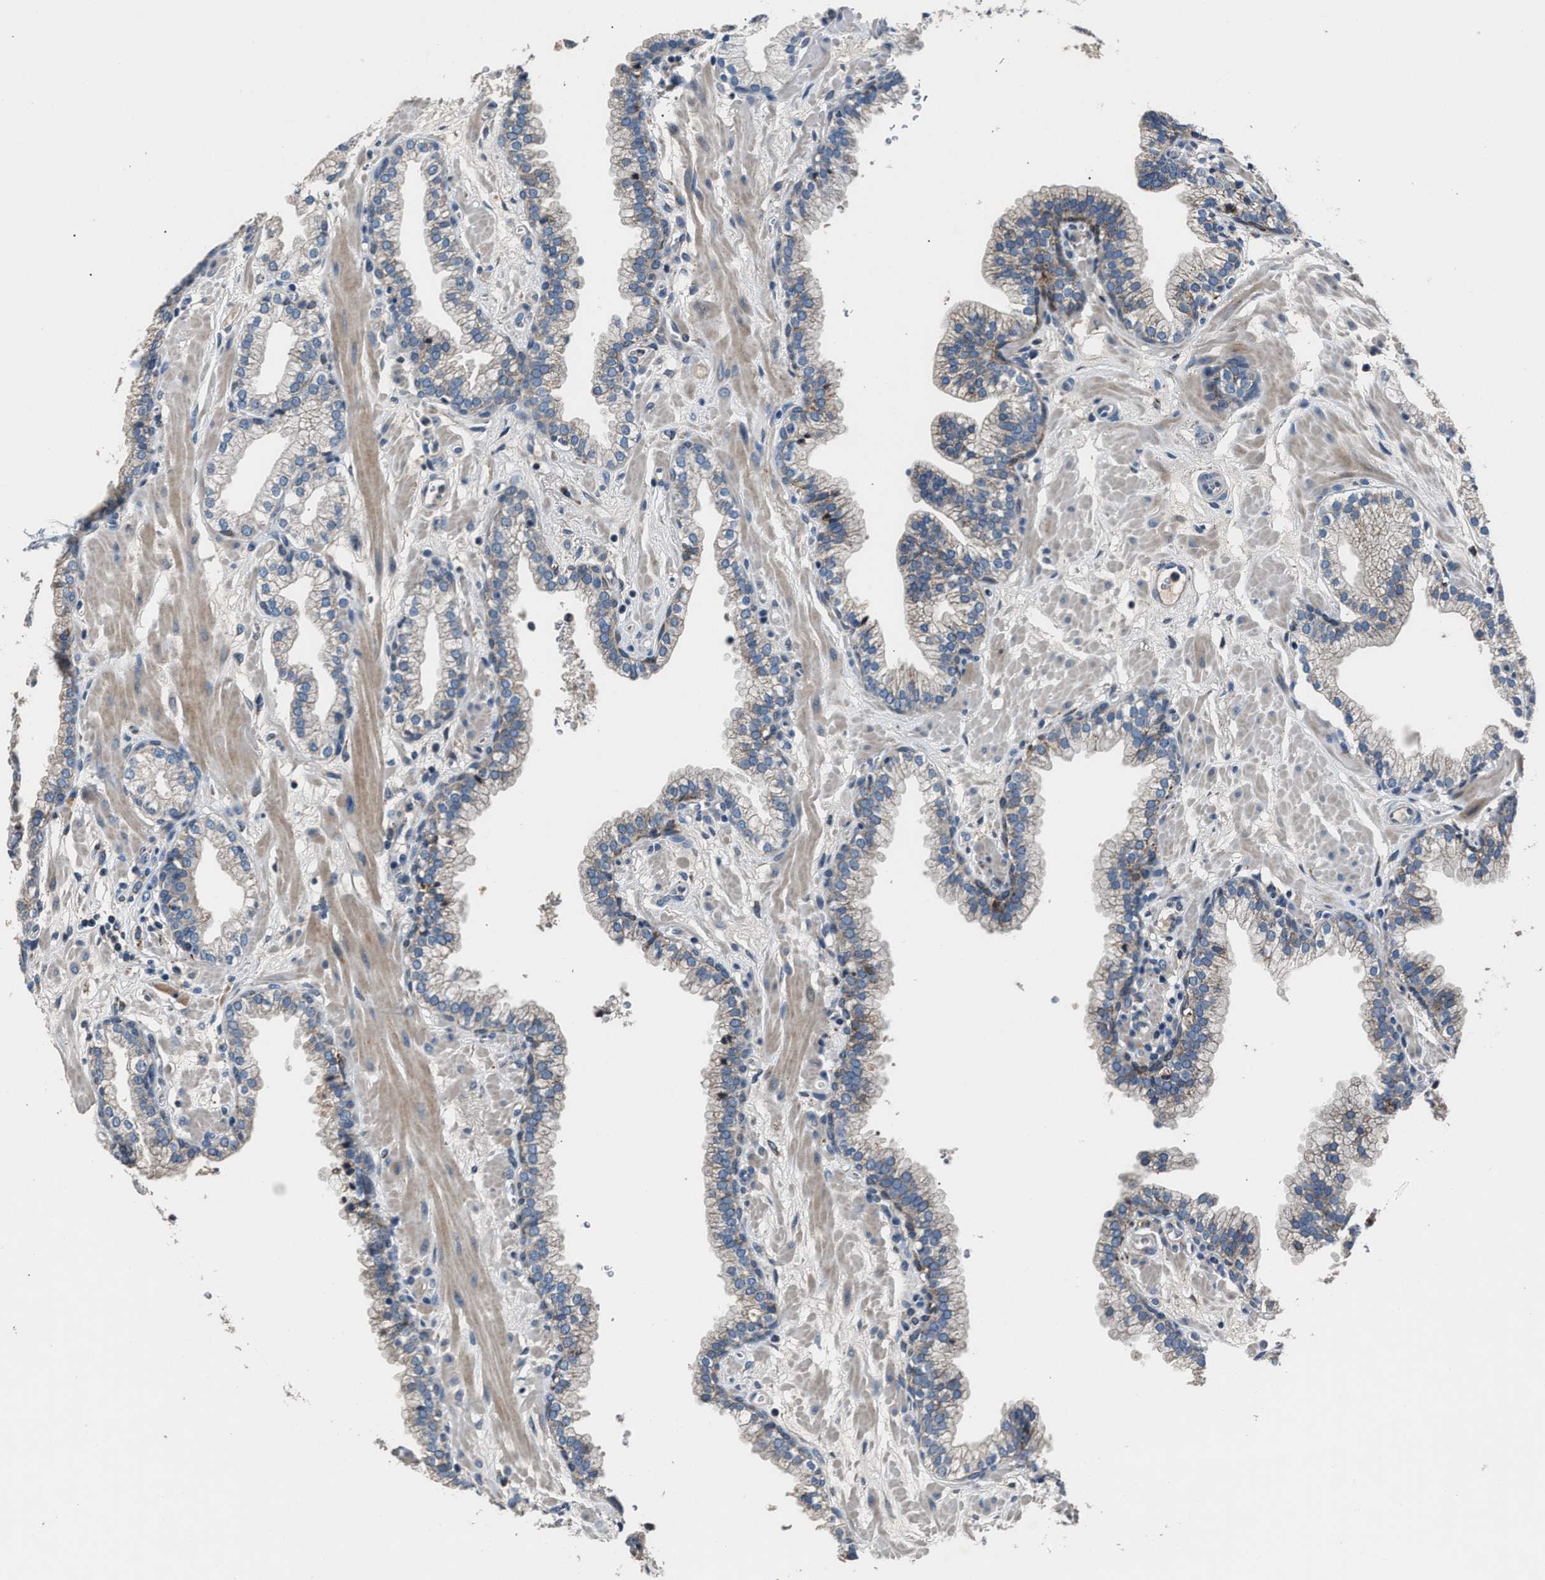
{"staining": {"intensity": "negative", "quantity": "none", "location": "none"}, "tissue": "prostate", "cell_type": "Glandular cells", "image_type": "normal", "snomed": [{"axis": "morphology", "description": "Normal tissue, NOS"}, {"axis": "morphology", "description": "Urothelial carcinoma, Low grade"}, {"axis": "topography", "description": "Urinary bladder"}, {"axis": "topography", "description": "Prostate"}], "caption": "Prostate was stained to show a protein in brown. There is no significant staining in glandular cells. (DAB (3,3'-diaminobenzidine) IHC, high magnification).", "gene": "DNAJC24", "patient": {"sex": "male", "age": 60}}